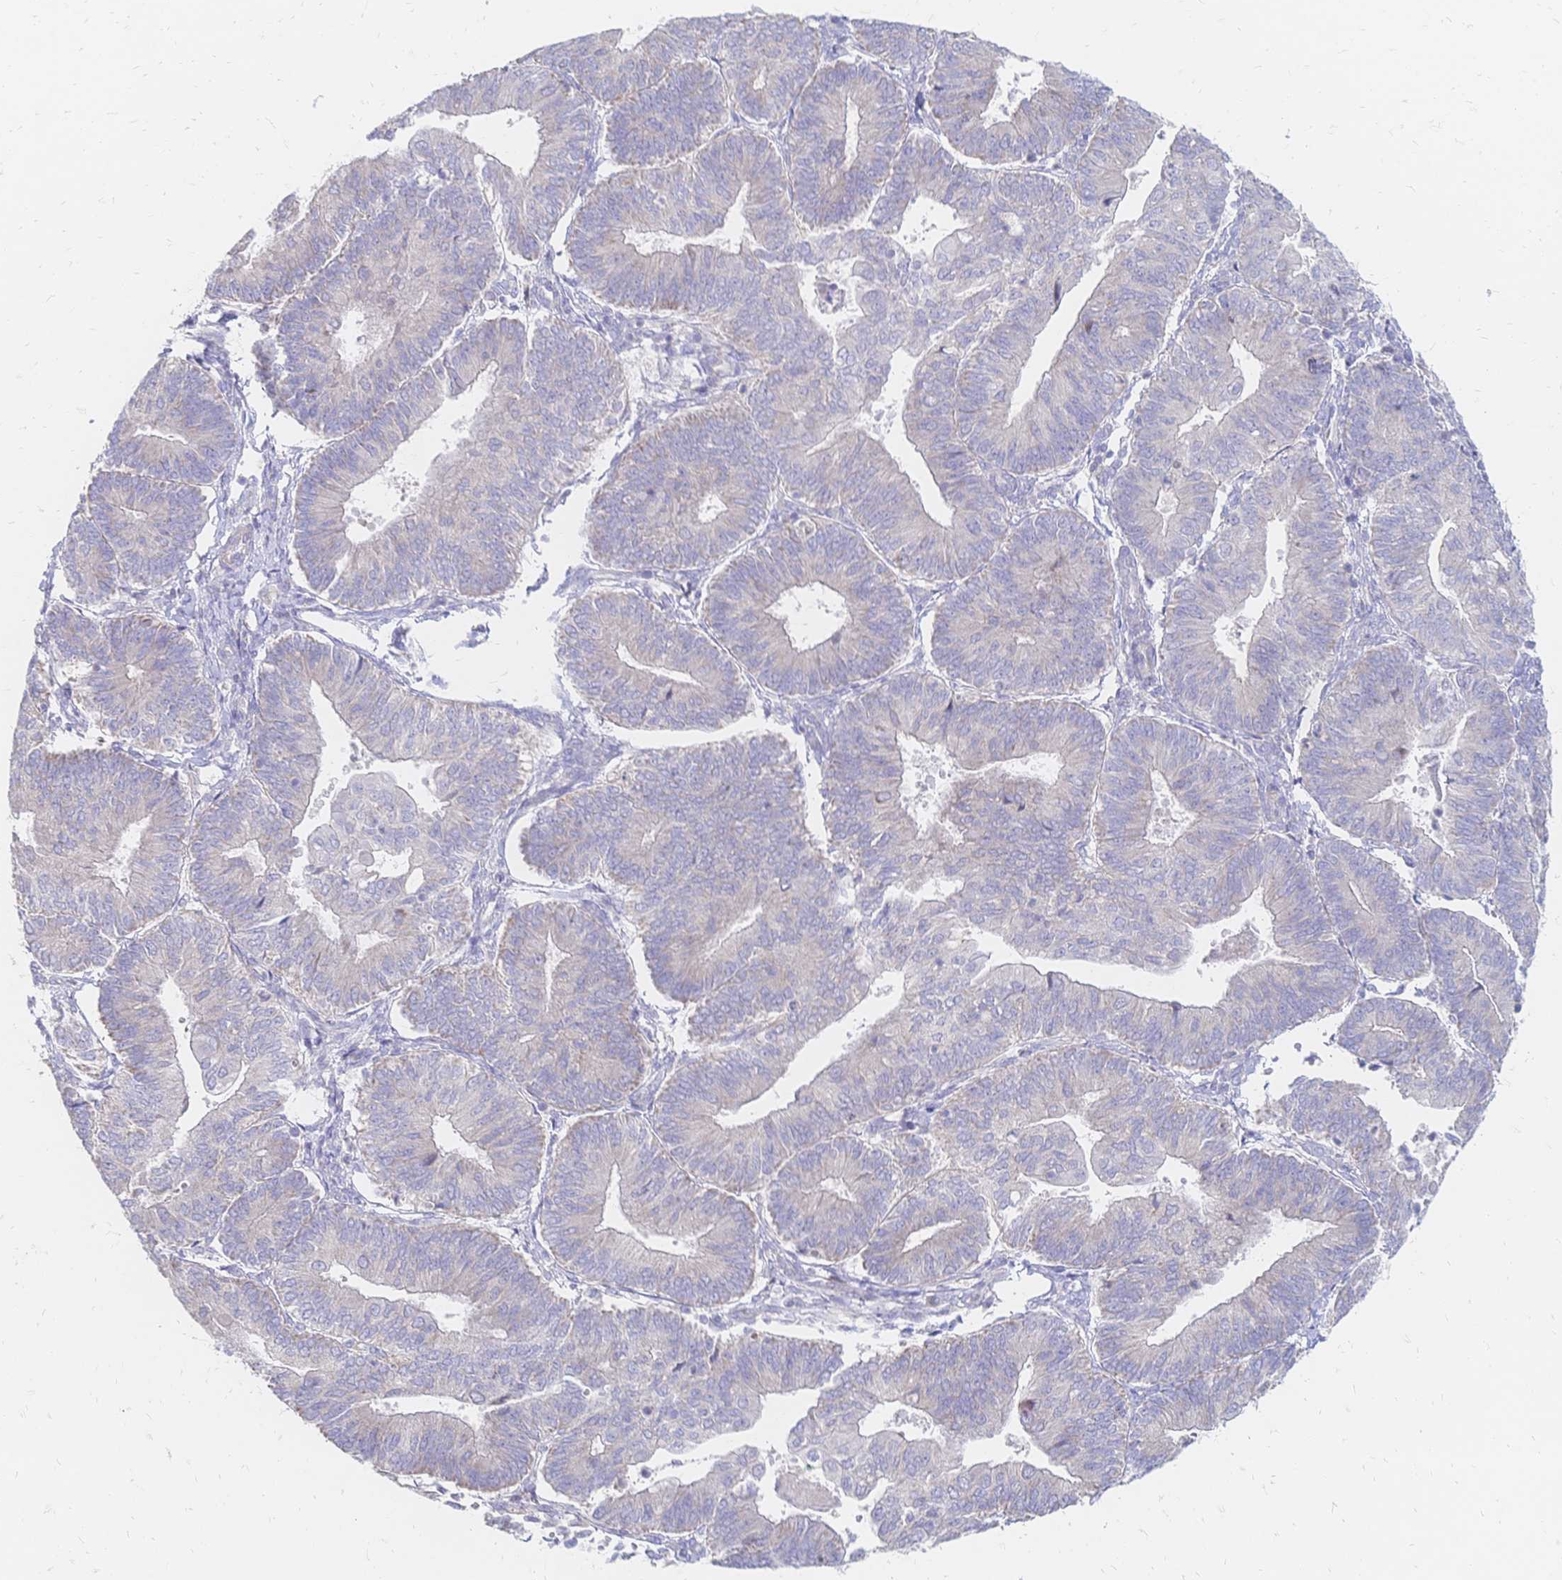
{"staining": {"intensity": "negative", "quantity": "none", "location": "none"}, "tissue": "endometrial cancer", "cell_type": "Tumor cells", "image_type": "cancer", "snomed": [{"axis": "morphology", "description": "Adenocarcinoma, NOS"}, {"axis": "topography", "description": "Endometrium"}], "caption": "Endometrial cancer (adenocarcinoma) stained for a protein using immunohistochemistry reveals no expression tumor cells.", "gene": "VWC2L", "patient": {"sex": "female", "age": 65}}